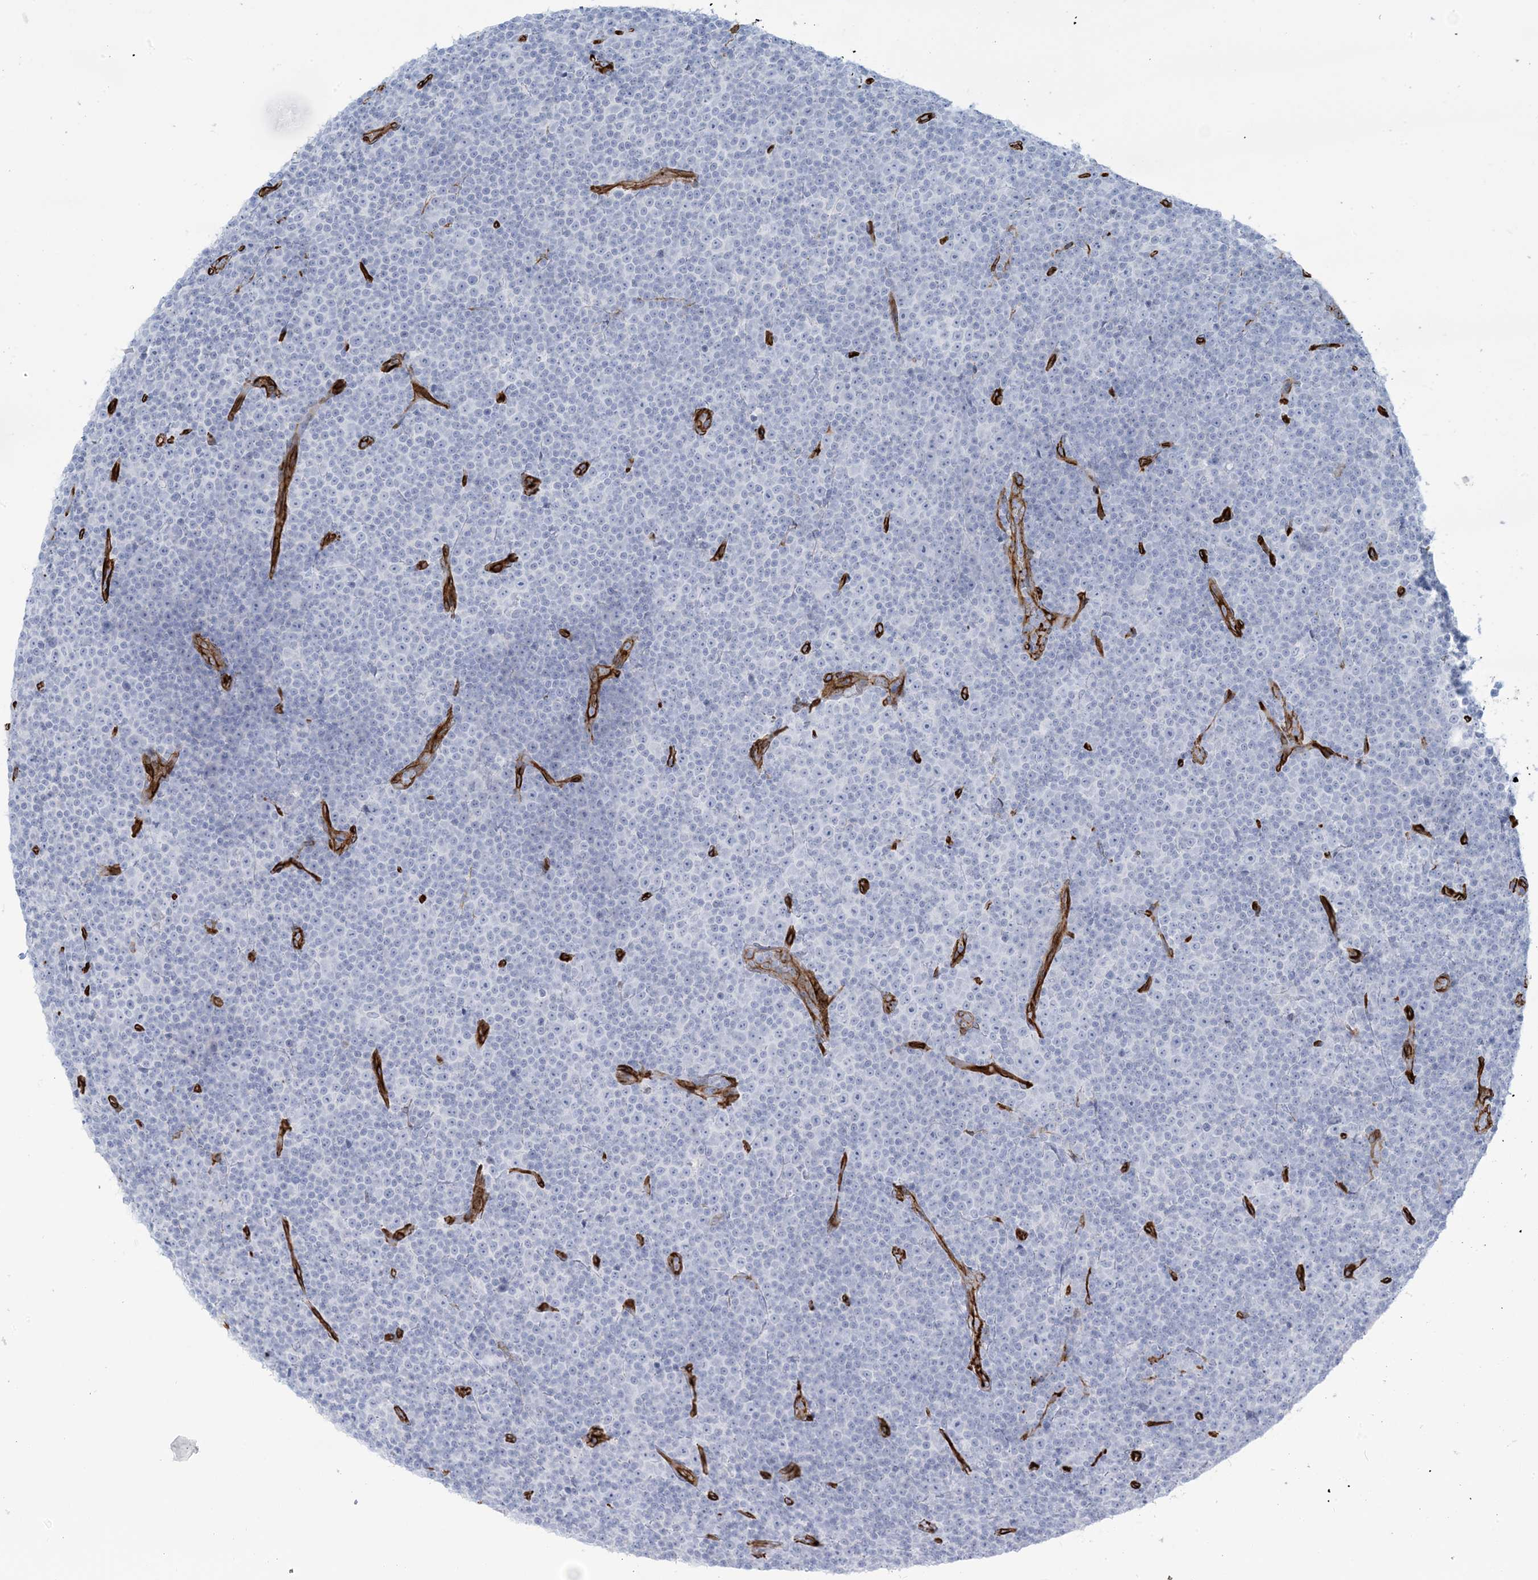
{"staining": {"intensity": "negative", "quantity": "none", "location": "none"}, "tissue": "lymphoma", "cell_type": "Tumor cells", "image_type": "cancer", "snomed": [{"axis": "morphology", "description": "Malignant lymphoma, non-Hodgkin's type, Low grade"}, {"axis": "topography", "description": "Lymph node"}], "caption": "IHC image of neoplastic tissue: lymphoma stained with DAB (3,3'-diaminobenzidine) exhibits no significant protein expression in tumor cells.", "gene": "EPS8L3", "patient": {"sex": "female", "age": 67}}